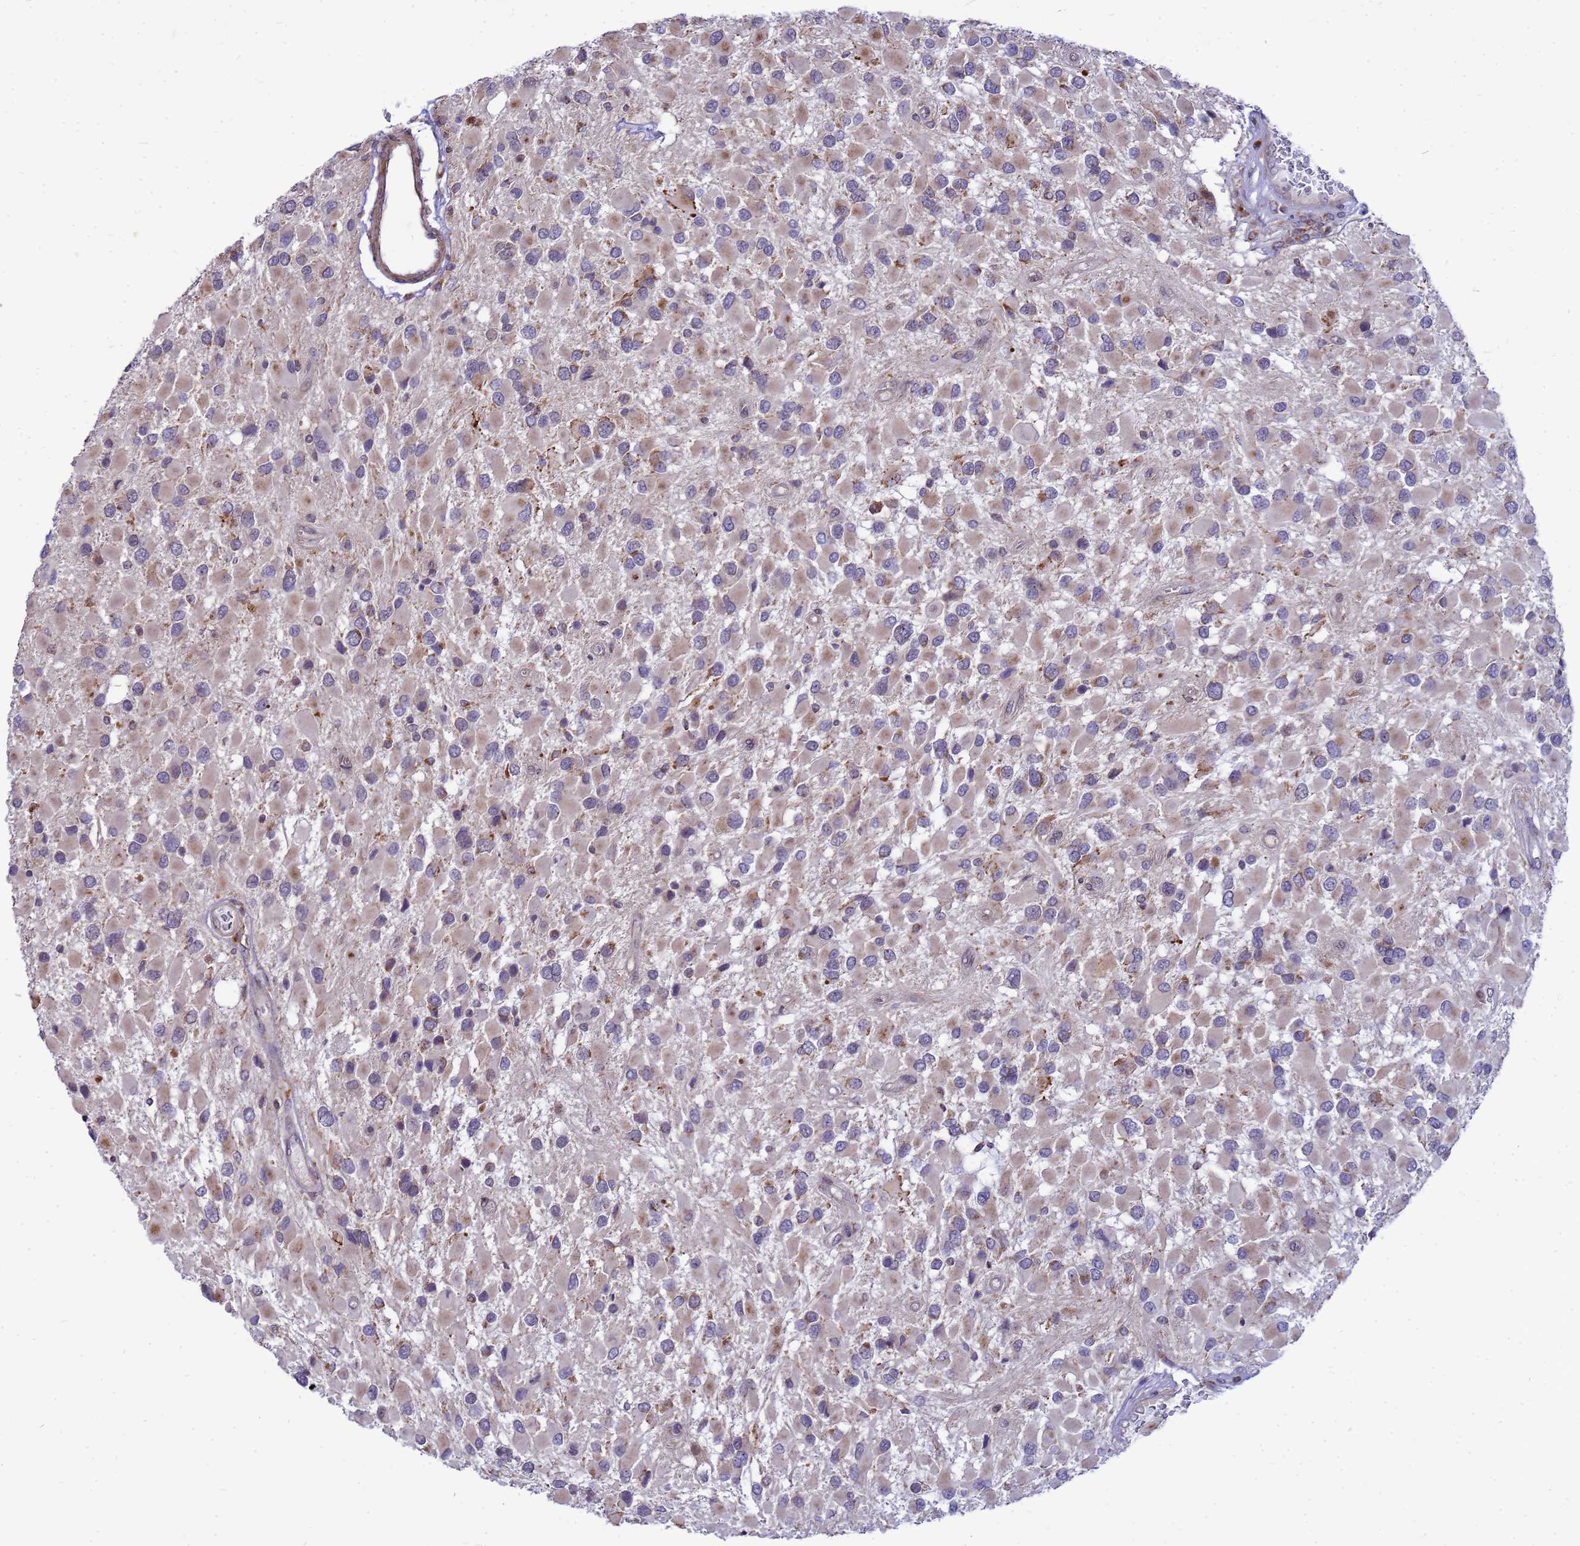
{"staining": {"intensity": "moderate", "quantity": "25%-75%", "location": "cytoplasmic/membranous"}, "tissue": "glioma", "cell_type": "Tumor cells", "image_type": "cancer", "snomed": [{"axis": "morphology", "description": "Glioma, malignant, High grade"}, {"axis": "topography", "description": "Brain"}], "caption": "Malignant glioma (high-grade) tissue displays moderate cytoplasmic/membranous expression in approximately 25%-75% of tumor cells The staining is performed using DAB (3,3'-diaminobenzidine) brown chromogen to label protein expression. The nuclei are counter-stained blue using hematoxylin.", "gene": "C12orf43", "patient": {"sex": "male", "age": 53}}